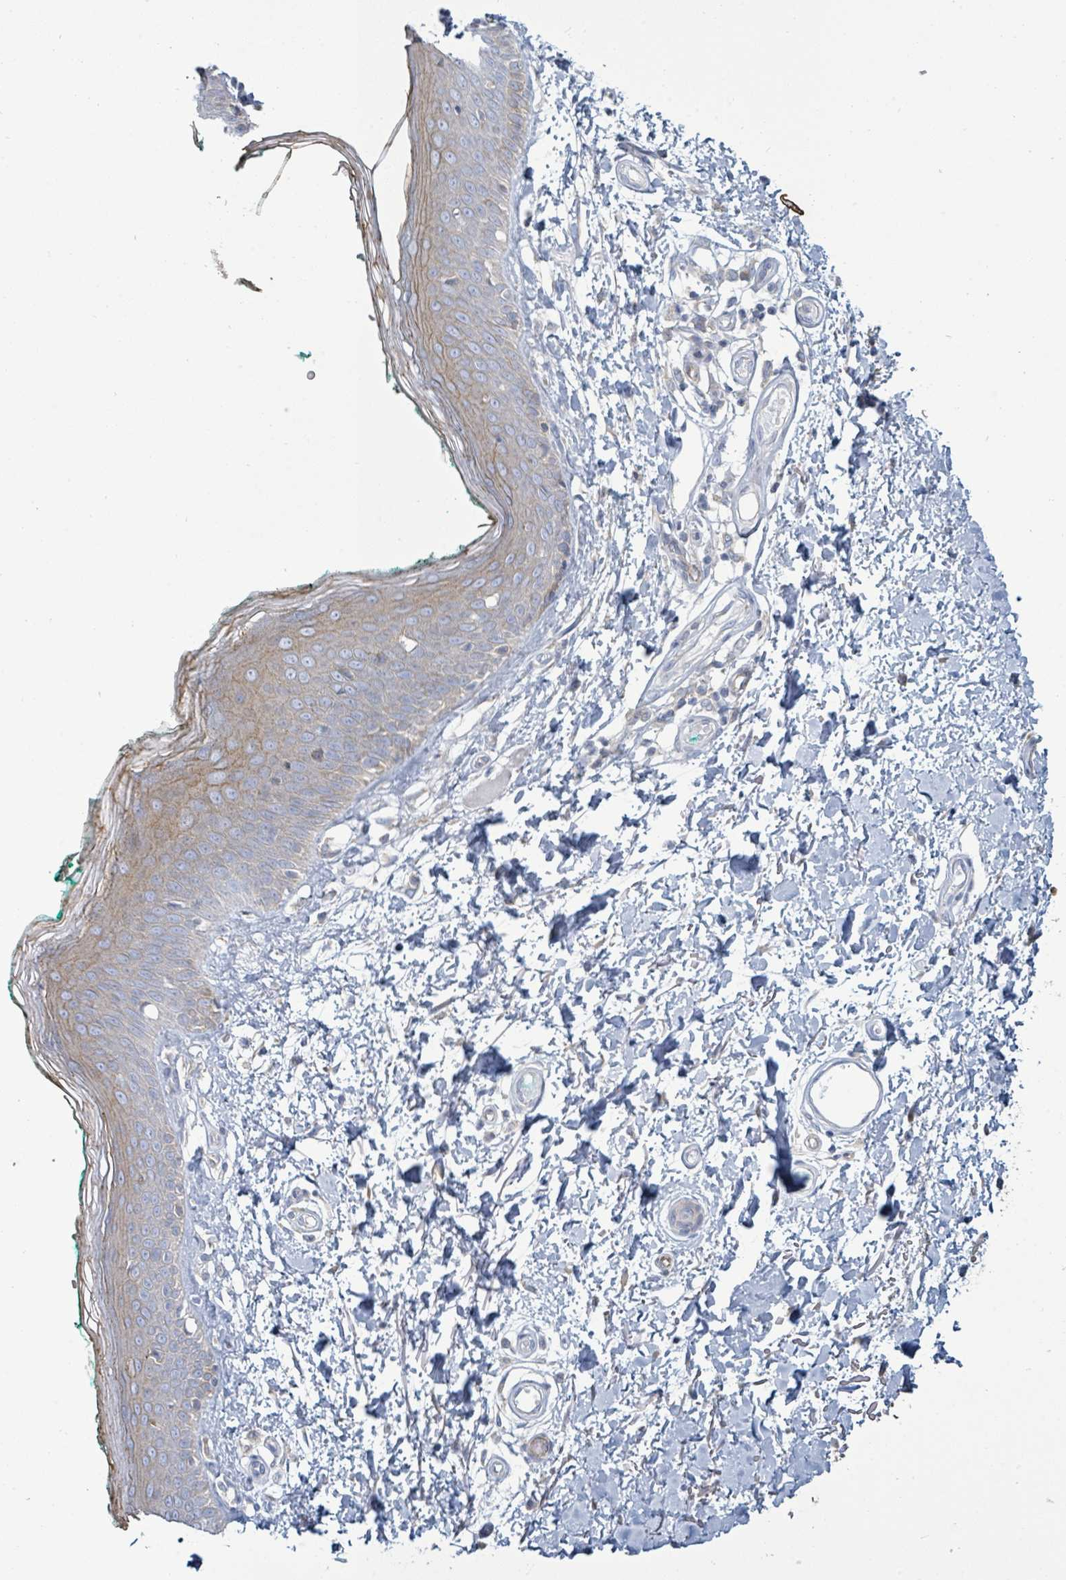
{"staining": {"intensity": "negative", "quantity": "none", "location": "none"}, "tissue": "skin", "cell_type": "Fibroblasts", "image_type": "normal", "snomed": [{"axis": "morphology", "description": "Normal tissue, NOS"}, {"axis": "morphology", "description": "Malignant melanoma, NOS"}, {"axis": "topography", "description": "Skin"}], "caption": "The histopathology image reveals no significant expression in fibroblasts of skin.", "gene": "SIRPB1", "patient": {"sex": "male", "age": 62}}